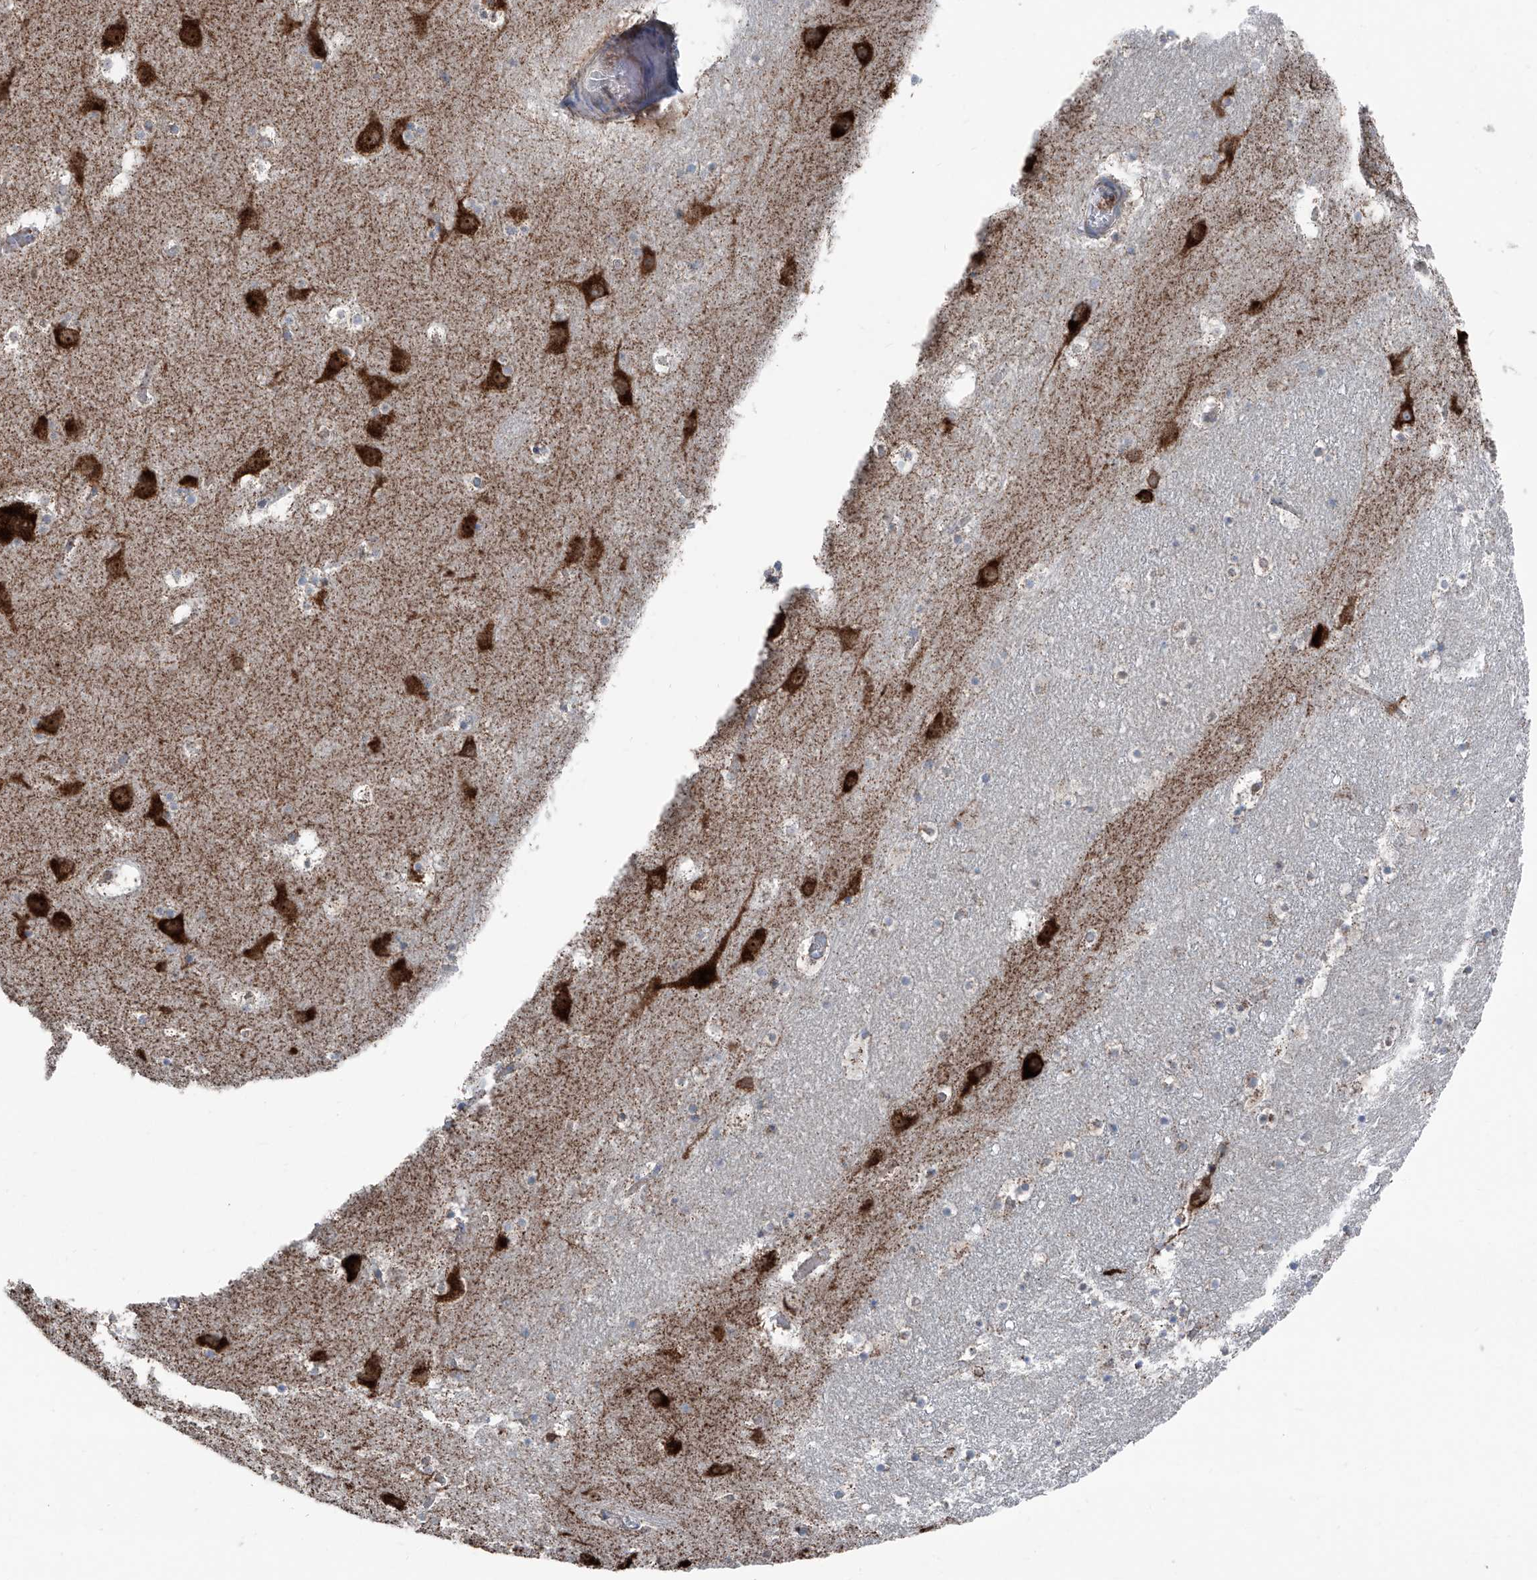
{"staining": {"intensity": "negative", "quantity": "none", "location": "none"}, "tissue": "caudate", "cell_type": "Glial cells", "image_type": "normal", "snomed": [{"axis": "morphology", "description": "Normal tissue, NOS"}, {"axis": "topography", "description": "Lateral ventricle wall"}], "caption": "High magnification brightfield microscopy of unremarkable caudate stained with DAB (3,3'-diaminobenzidine) (brown) and counterstained with hematoxylin (blue): glial cells show no significant positivity.", "gene": "GPAT3", "patient": {"sex": "male", "age": 45}}